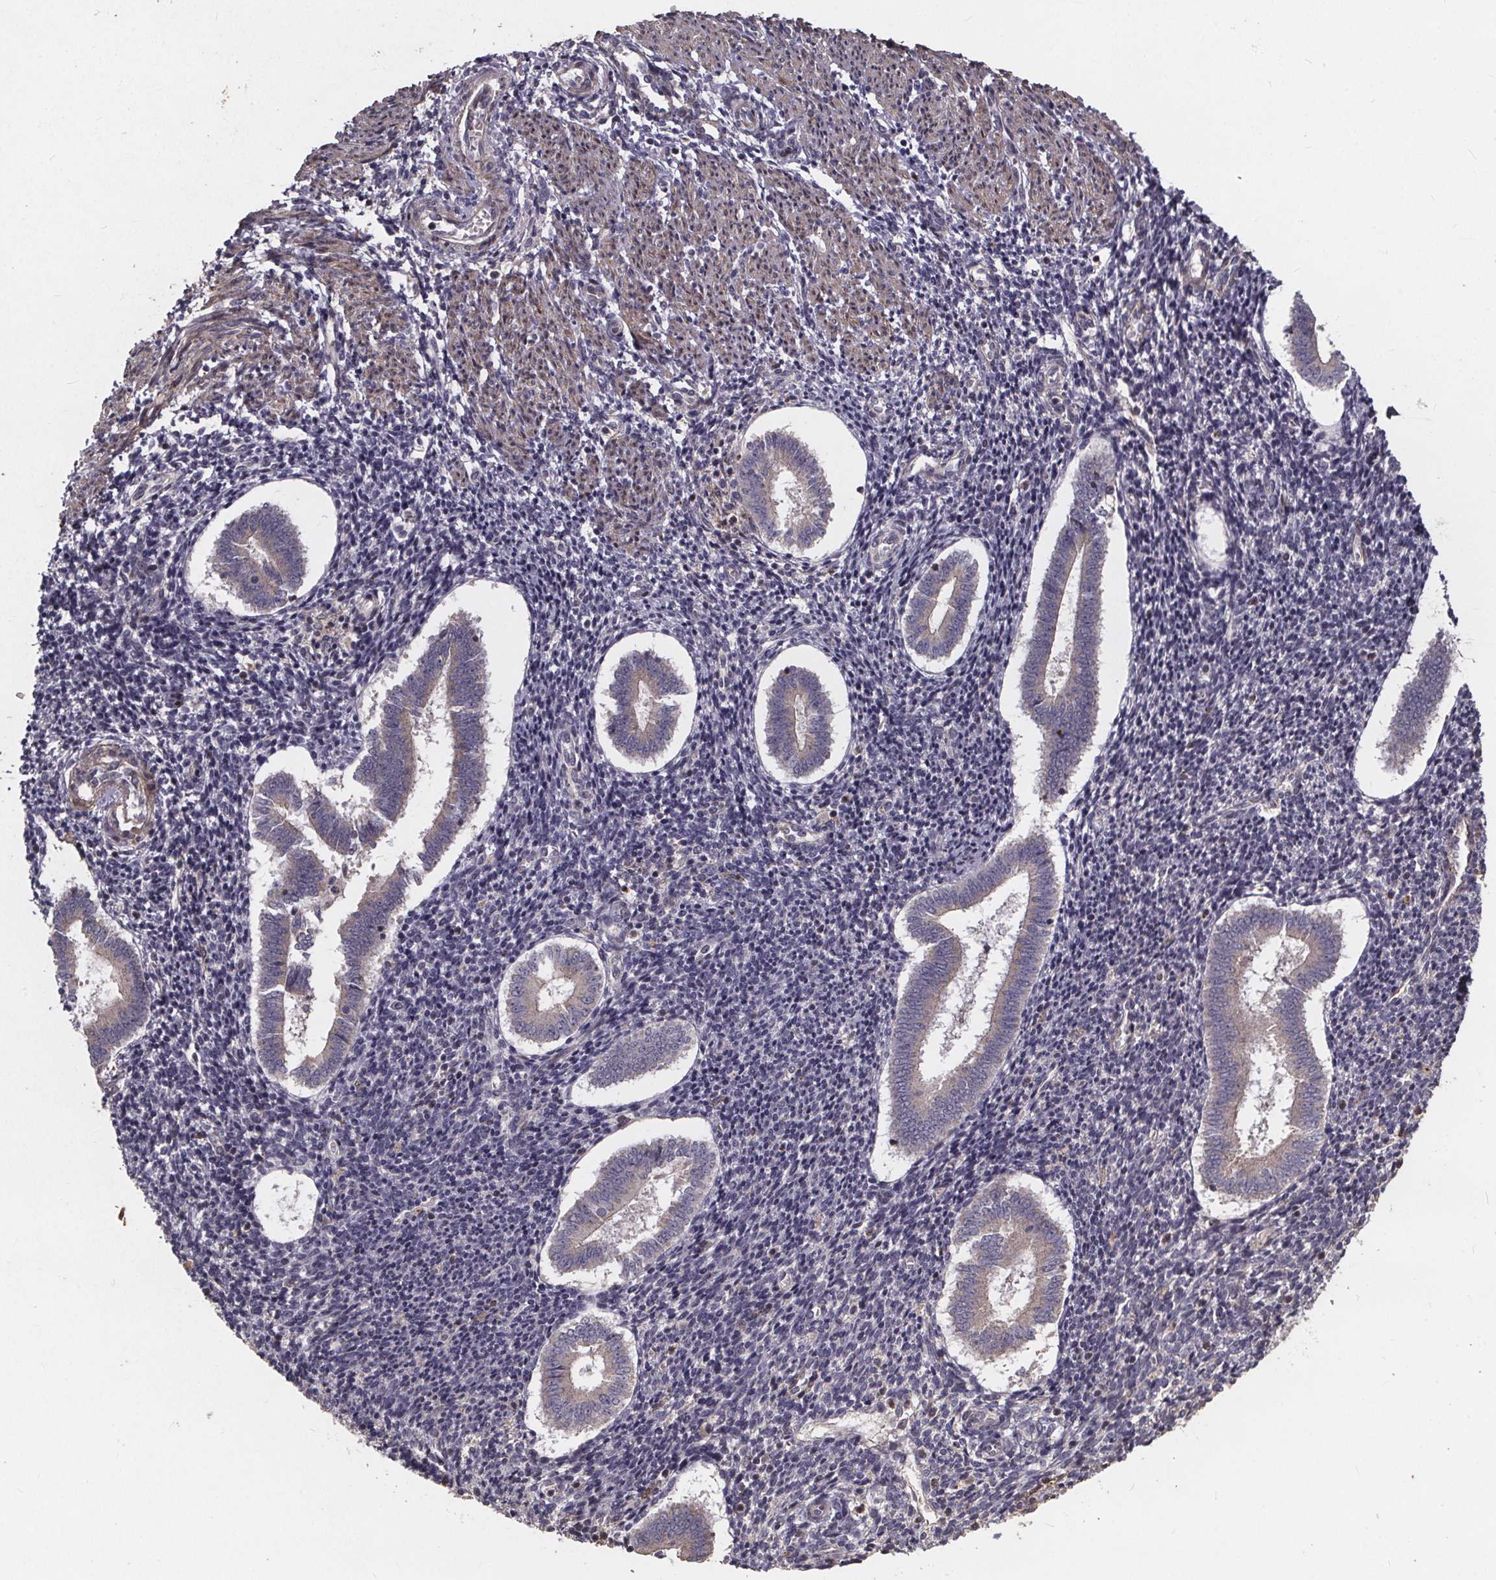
{"staining": {"intensity": "moderate", "quantity": "<25%", "location": "cytoplasmic/membranous"}, "tissue": "endometrium", "cell_type": "Cells in endometrial stroma", "image_type": "normal", "snomed": [{"axis": "morphology", "description": "Normal tissue, NOS"}, {"axis": "topography", "description": "Endometrium"}], "caption": "Endometrium stained with DAB IHC displays low levels of moderate cytoplasmic/membranous staining in about <25% of cells in endometrial stroma.", "gene": "YME1L1", "patient": {"sex": "female", "age": 25}}